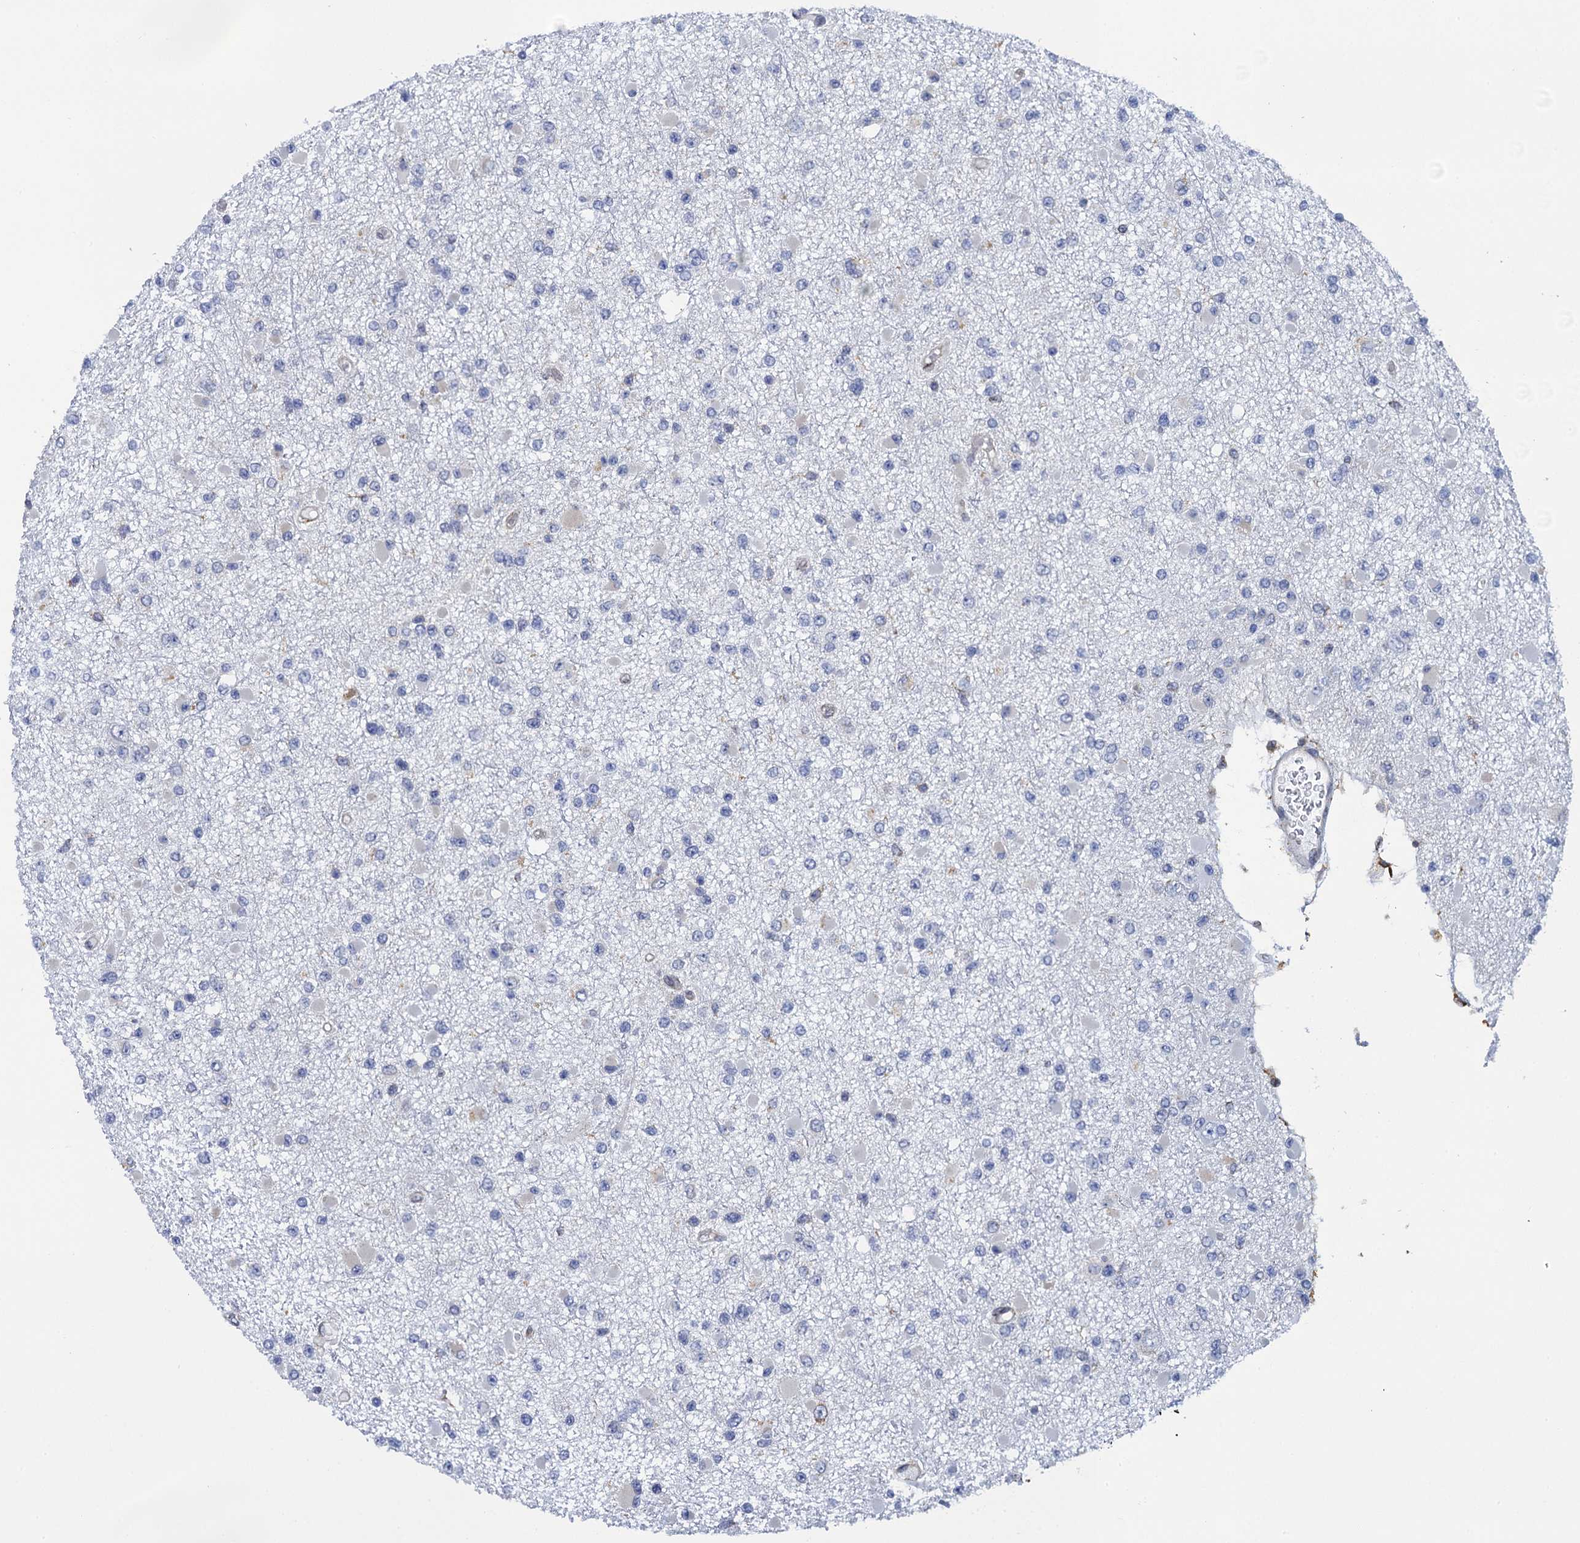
{"staining": {"intensity": "negative", "quantity": "none", "location": "none"}, "tissue": "glioma", "cell_type": "Tumor cells", "image_type": "cancer", "snomed": [{"axis": "morphology", "description": "Glioma, malignant, Low grade"}, {"axis": "topography", "description": "Brain"}], "caption": "Protein analysis of glioma demonstrates no significant positivity in tumor cells.", "gene": "POGLUT3", "patient": {"sex": "female", "age": 22}}